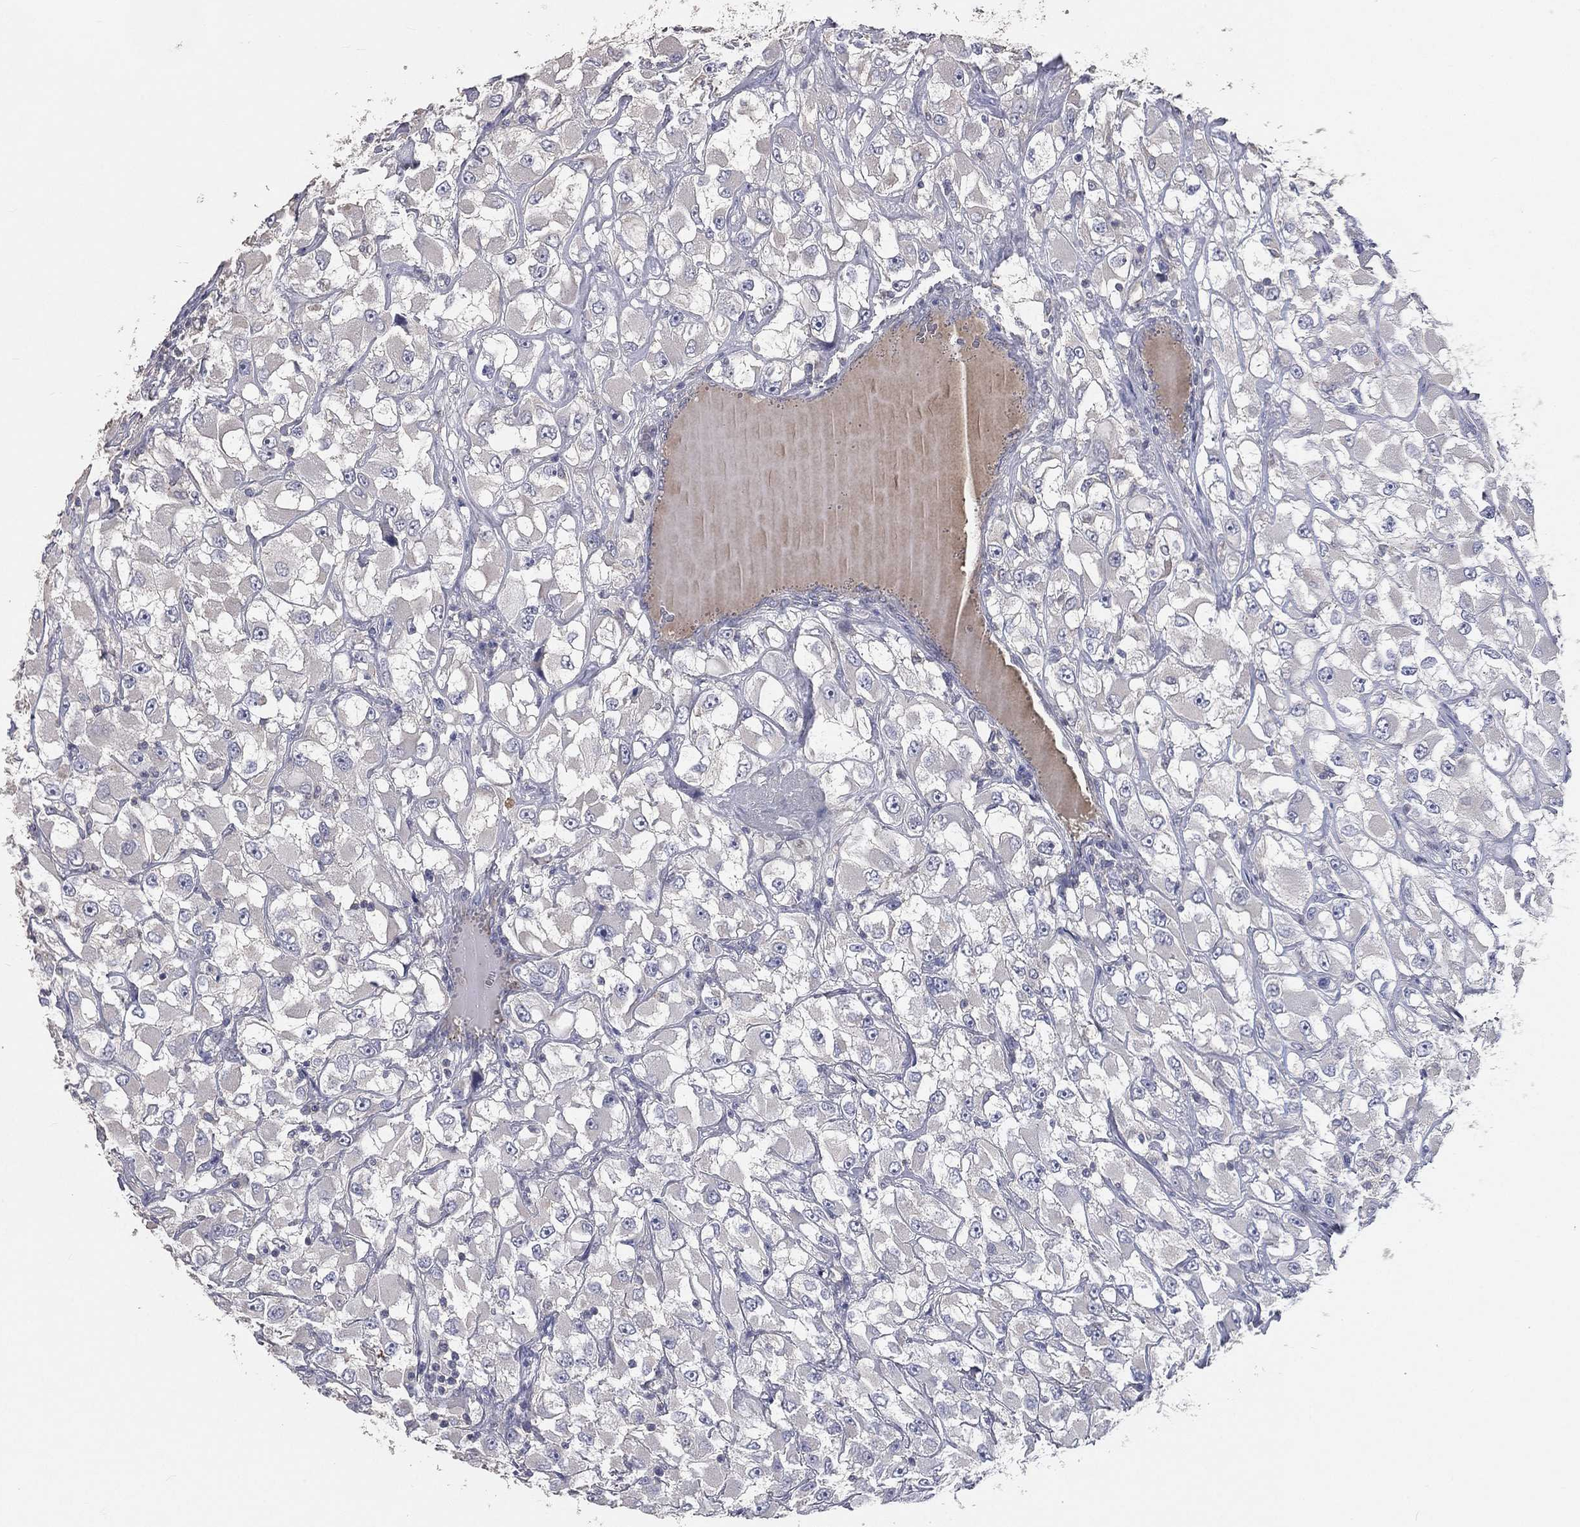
{"staining": {"intensity": "negative", "quantity": "none", "location": "none"}, "tissue": "renal cancer", "cell_type": "Tumor cells", "image_type": "cancer", "snomed": [{"axis": "morphology", "description": "Adenocarcinoma, NOS"}, {"axis": "topography", "description": "Kidney"}], "caption": "High power microscopy image of an IHC image of renal adenocarcinoma, revealing no significant positivity in tumor cells.", "gene": "CROCC", "patient": {"sex": "female", "age": 52}}